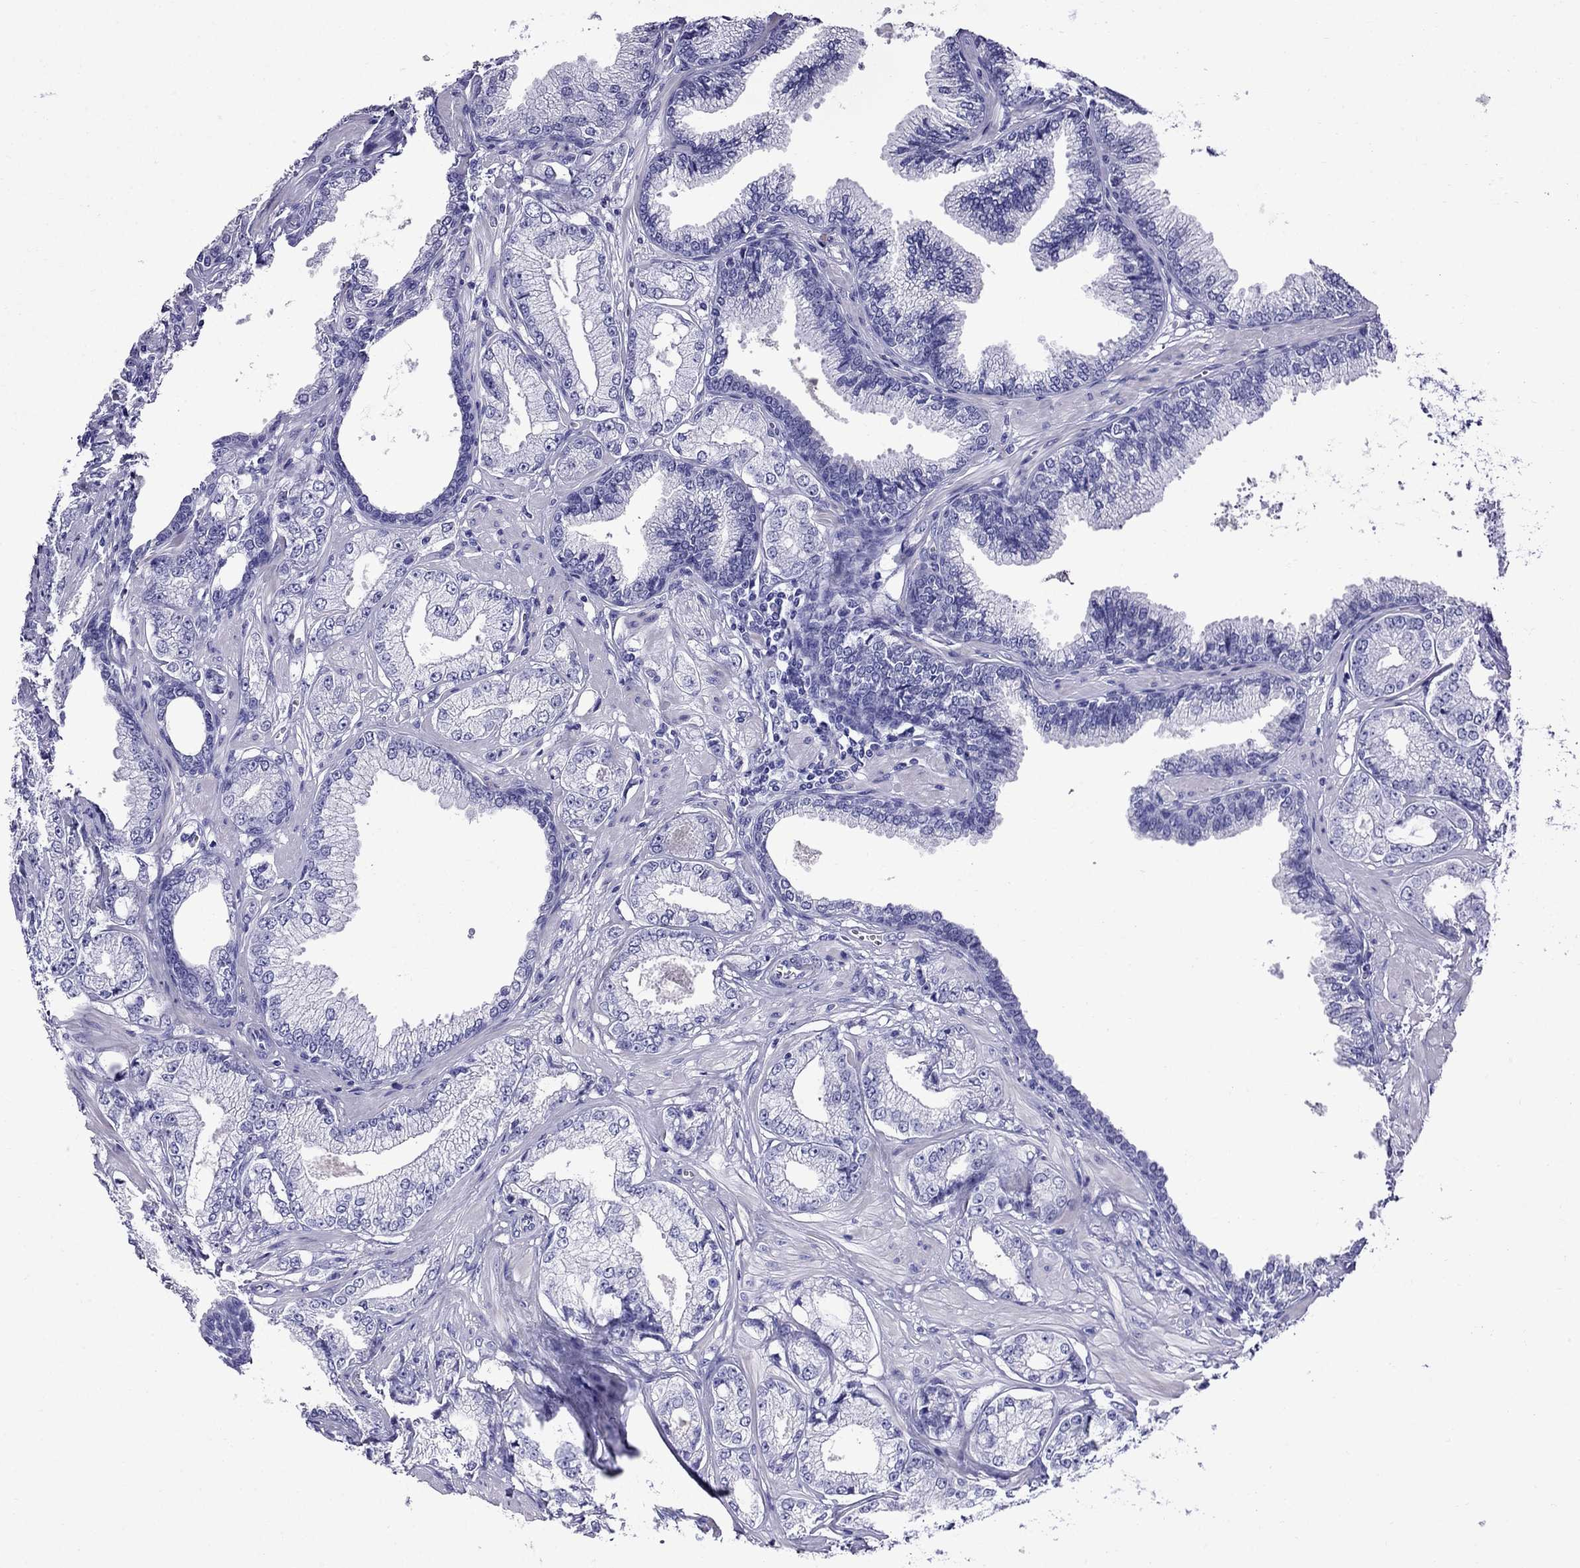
{"staining": {"intensity": "negative", "quantity": "none", "location": "none"}, "tissue": "prostate cancer", "cell_type": "Tumor cells", "image_type": "cancer", "snomed": [{"axis": "morphology", "description": "Adenocarcinoma, NOS"}, {"axis": "topography", "description": "Prostate"}], "caption": "Tumor cells show no significant protein staining in prostate cancer (adenocarcinoma). The staining was performed using DAB to visualize the protein expression in brown, while the nuclei were stained in blue with hematoxylin (Magnification: 20x).", "gene": "CRYBA1", "patient": {"sex": "male", "age": 64}}